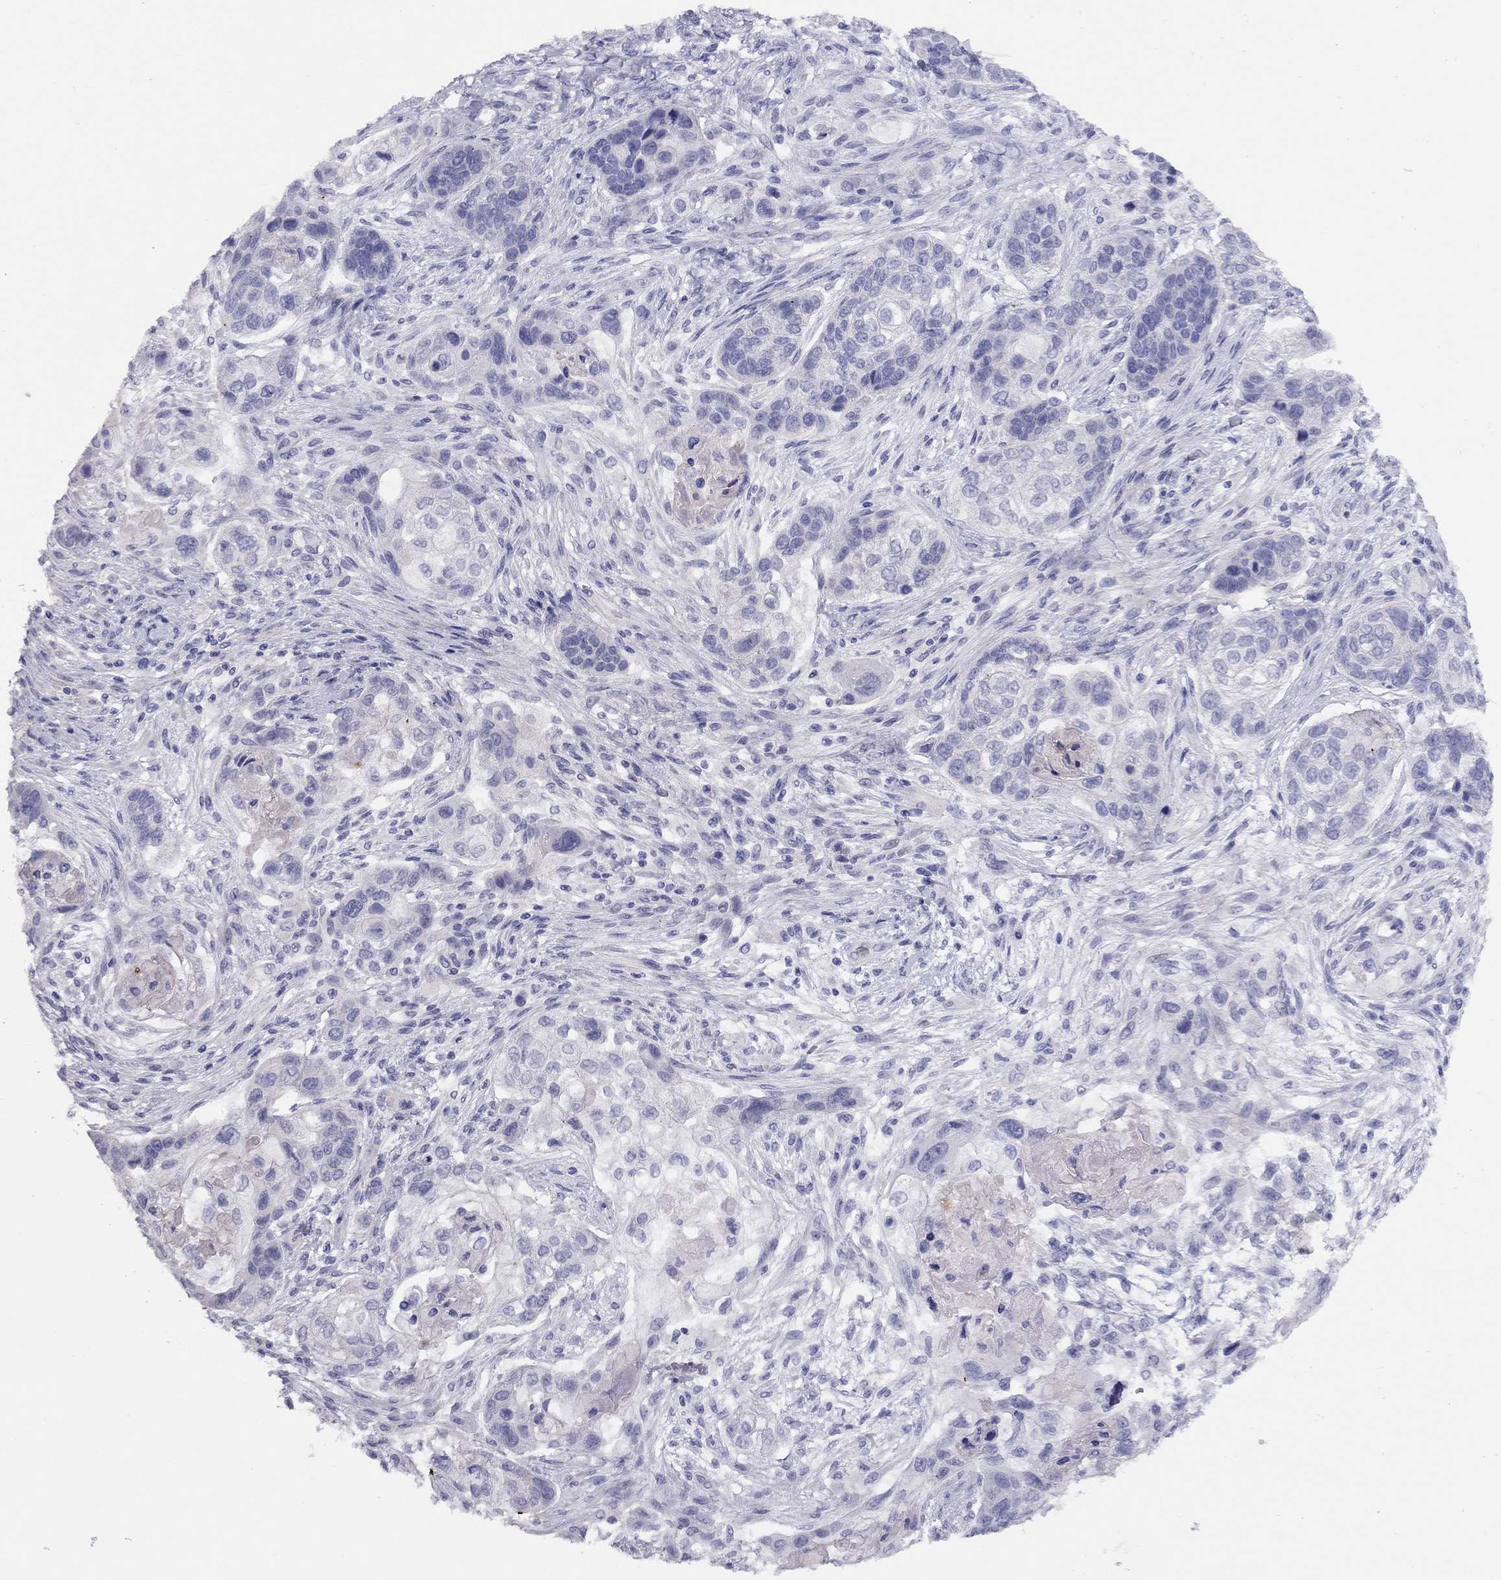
{"staining": {"intensity": "negative", "quantity": "none", "location": "none"}, "tissue": "lung cancer", "cell_type": "Tumor cells", "image_type": "cancer", "snomed": [{"axis": "morphology", "description": "Squamous cell carcinoma, NOS"}, {"axis": "topography", "description": "Lung"}], "caption": "IHC of lung cancer demonstrates no positivity in tumor cells.", "gene": "LRIT2", "patient": {"sex": "male", "age": 69}}